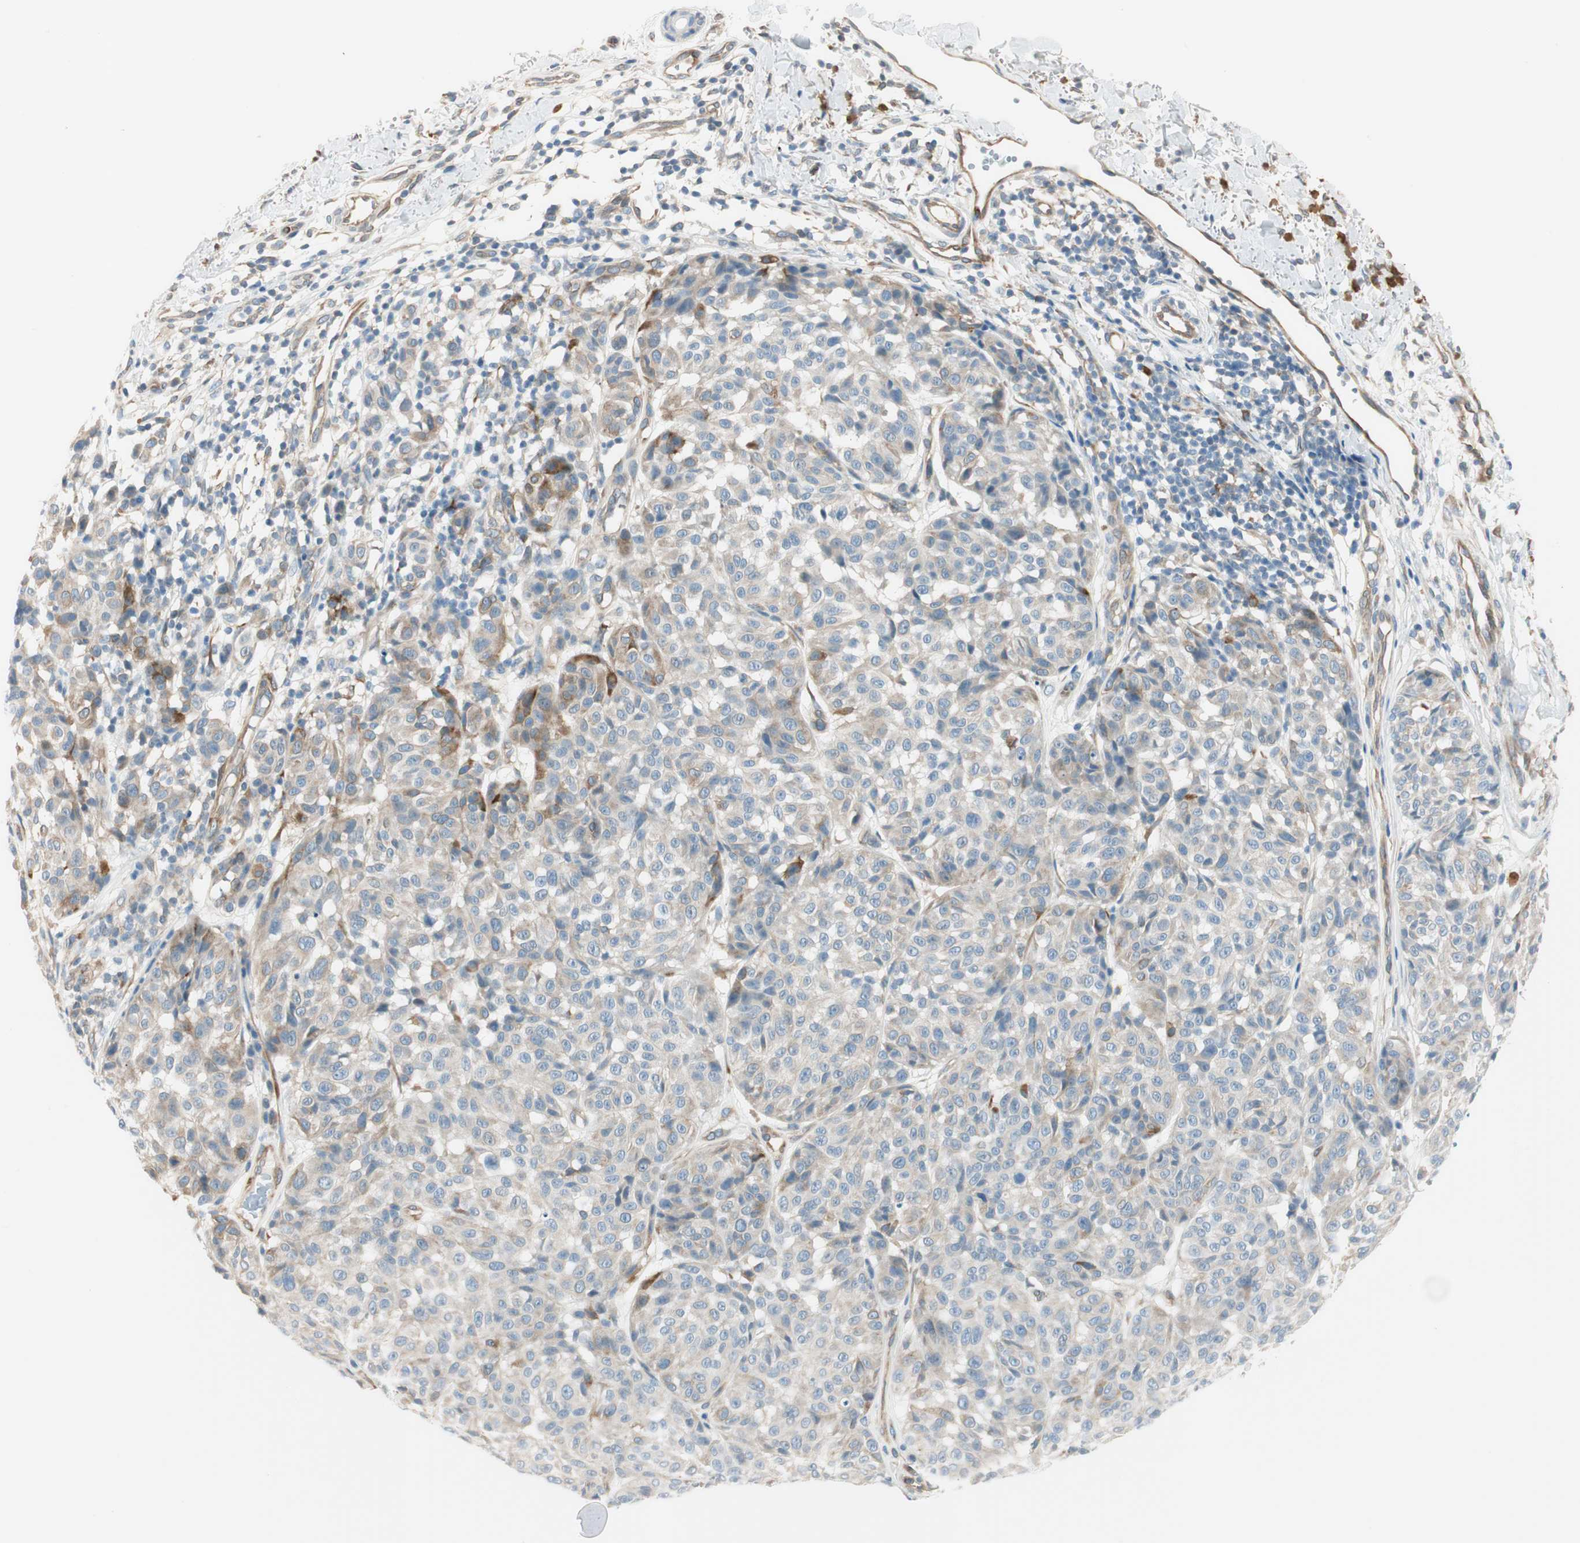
{"staining": {"intensity": "moderate", "quantity": "<25%", "location": "cytoplasmic/membranous"}, "tissue": "melanoma", "cell_type": "Tumor cells", "image_type": "cancer", "snomed": [{"axis": "morphology", "description": "Malignant melanoma, NOS"}, {"axis": "topography", "description": "Skin"}], "caption": "This is a micrograph of IHC staining of malignant melanoma, which shows moderate expression in the cytoplasmic/membranous of tumor cells.", "gene": "CDK3", "patient": {"sex": "female", "age": 46}}